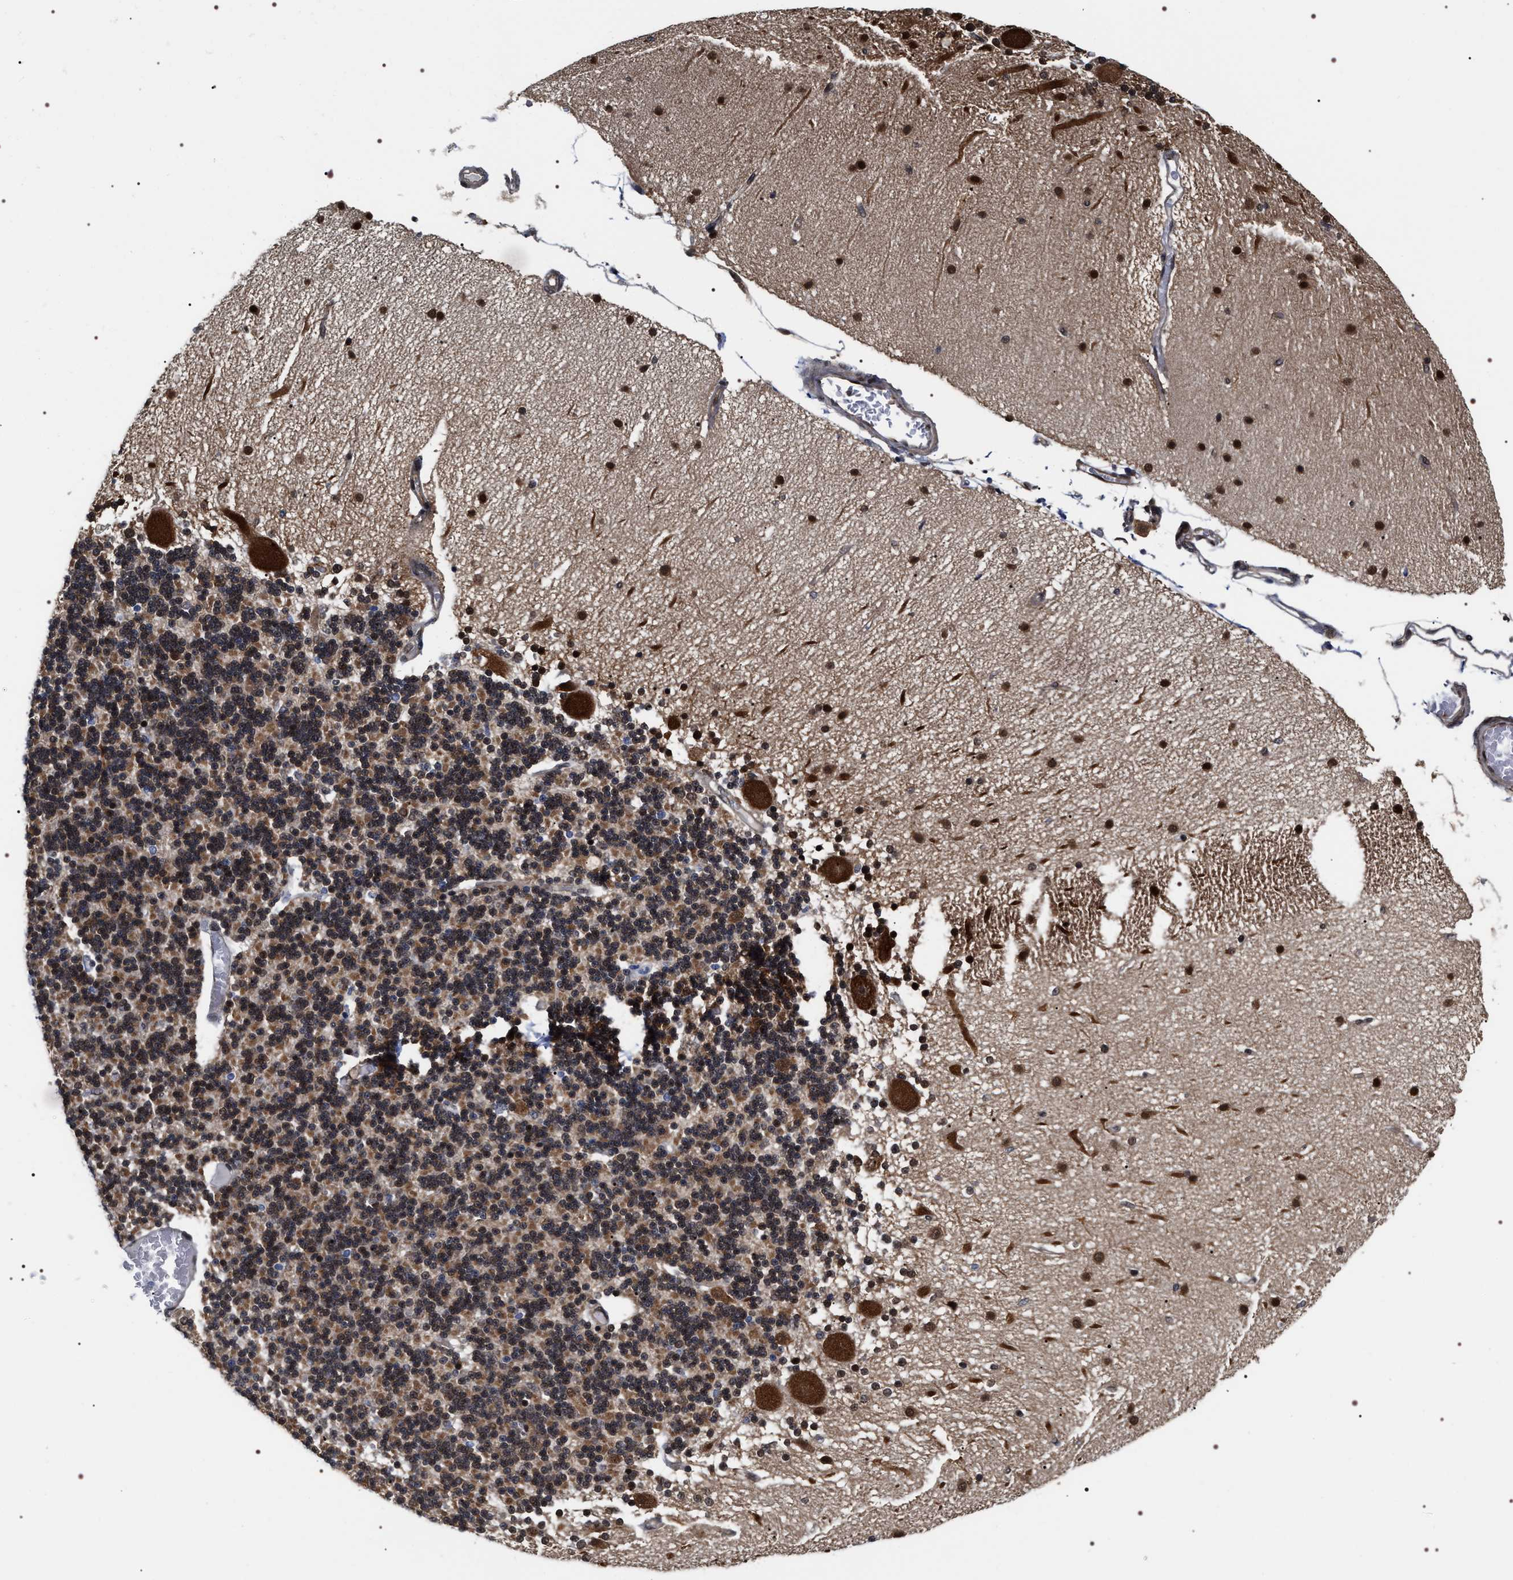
{"staining": {"intensity": "moderate", "quantity": ">75%", "location": "cytoplasmic/membranous,nuclear"}, "tissue": "cerebellum", "cell_type": "Cells in granular layer", "image_type": "normal", "snomed": [{"axis": "morphology", "description": "Normal tissue, NOS"}, {"axis": "topography", "description": "Cerebellum"}], "caption": "Moderate cytoplasmic/membranous,nuclear staining for a protein is identified in about >75% of cells in granular layer of benign cerebellum using IHC.", "gene": "BAG6", "patient": {"sex": "female", "age": 54}}